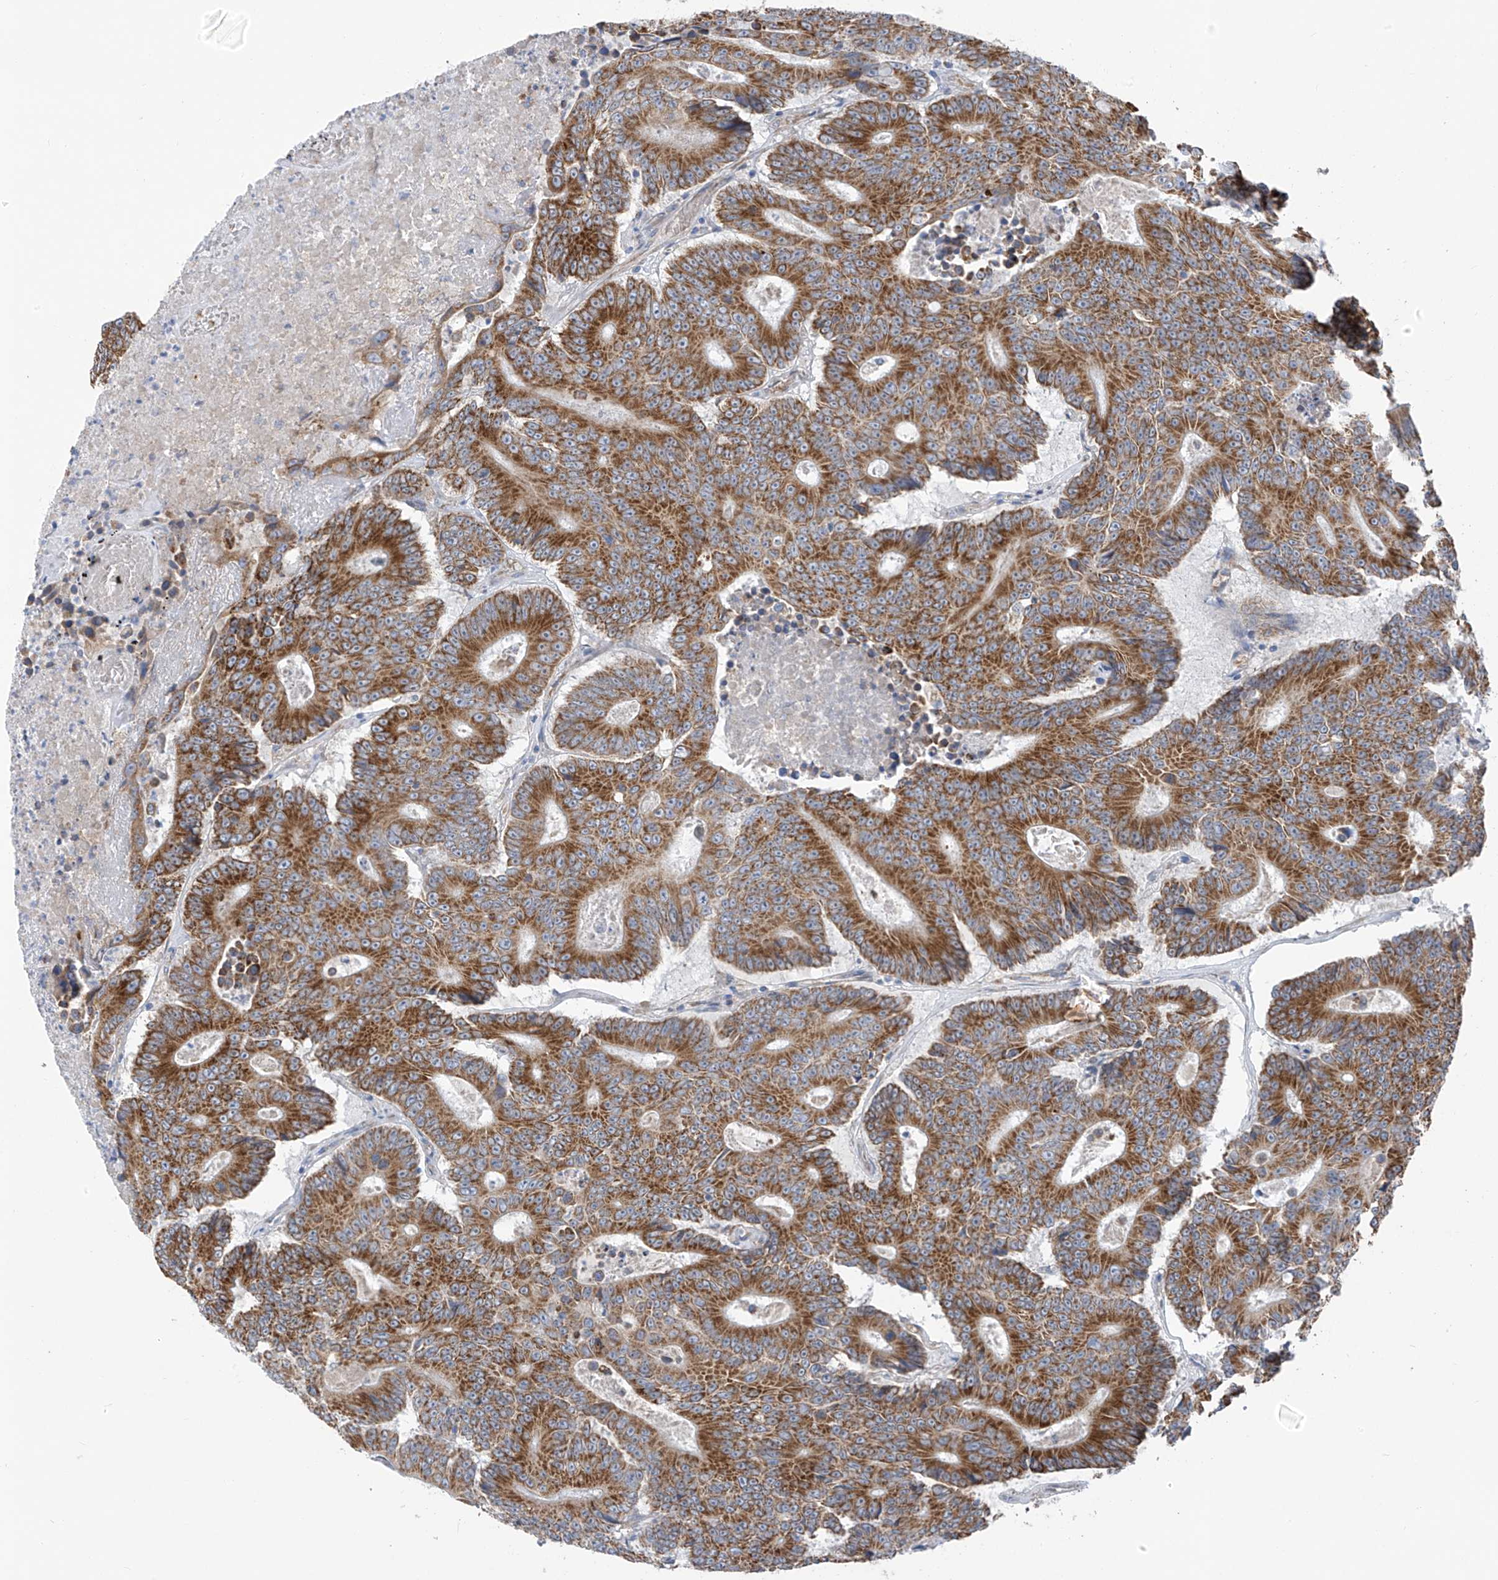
{"staining": {"intensity": "moderate", "quantity": ">75%", "location": "cytoplasmic/membranous"}, "tissue": "colorectal cancer", "cell_type": "Tumor cells", "image_type": "cancer", "snomed": [{"axis": "morphology", "description": "Adenocarcinoma, NOS"}, {"axis": "topography", "description": "Colon"}], "caption": "IHC image of colorectal cancer (adenocarcinoma) stained for a protein (brown), which shows medium levels of moderate cytoplasmic/membranous positivity in approximately >75% of tumor cells.", "gene": "EOMES", "patient": {"sex": "male", "age": 83}}